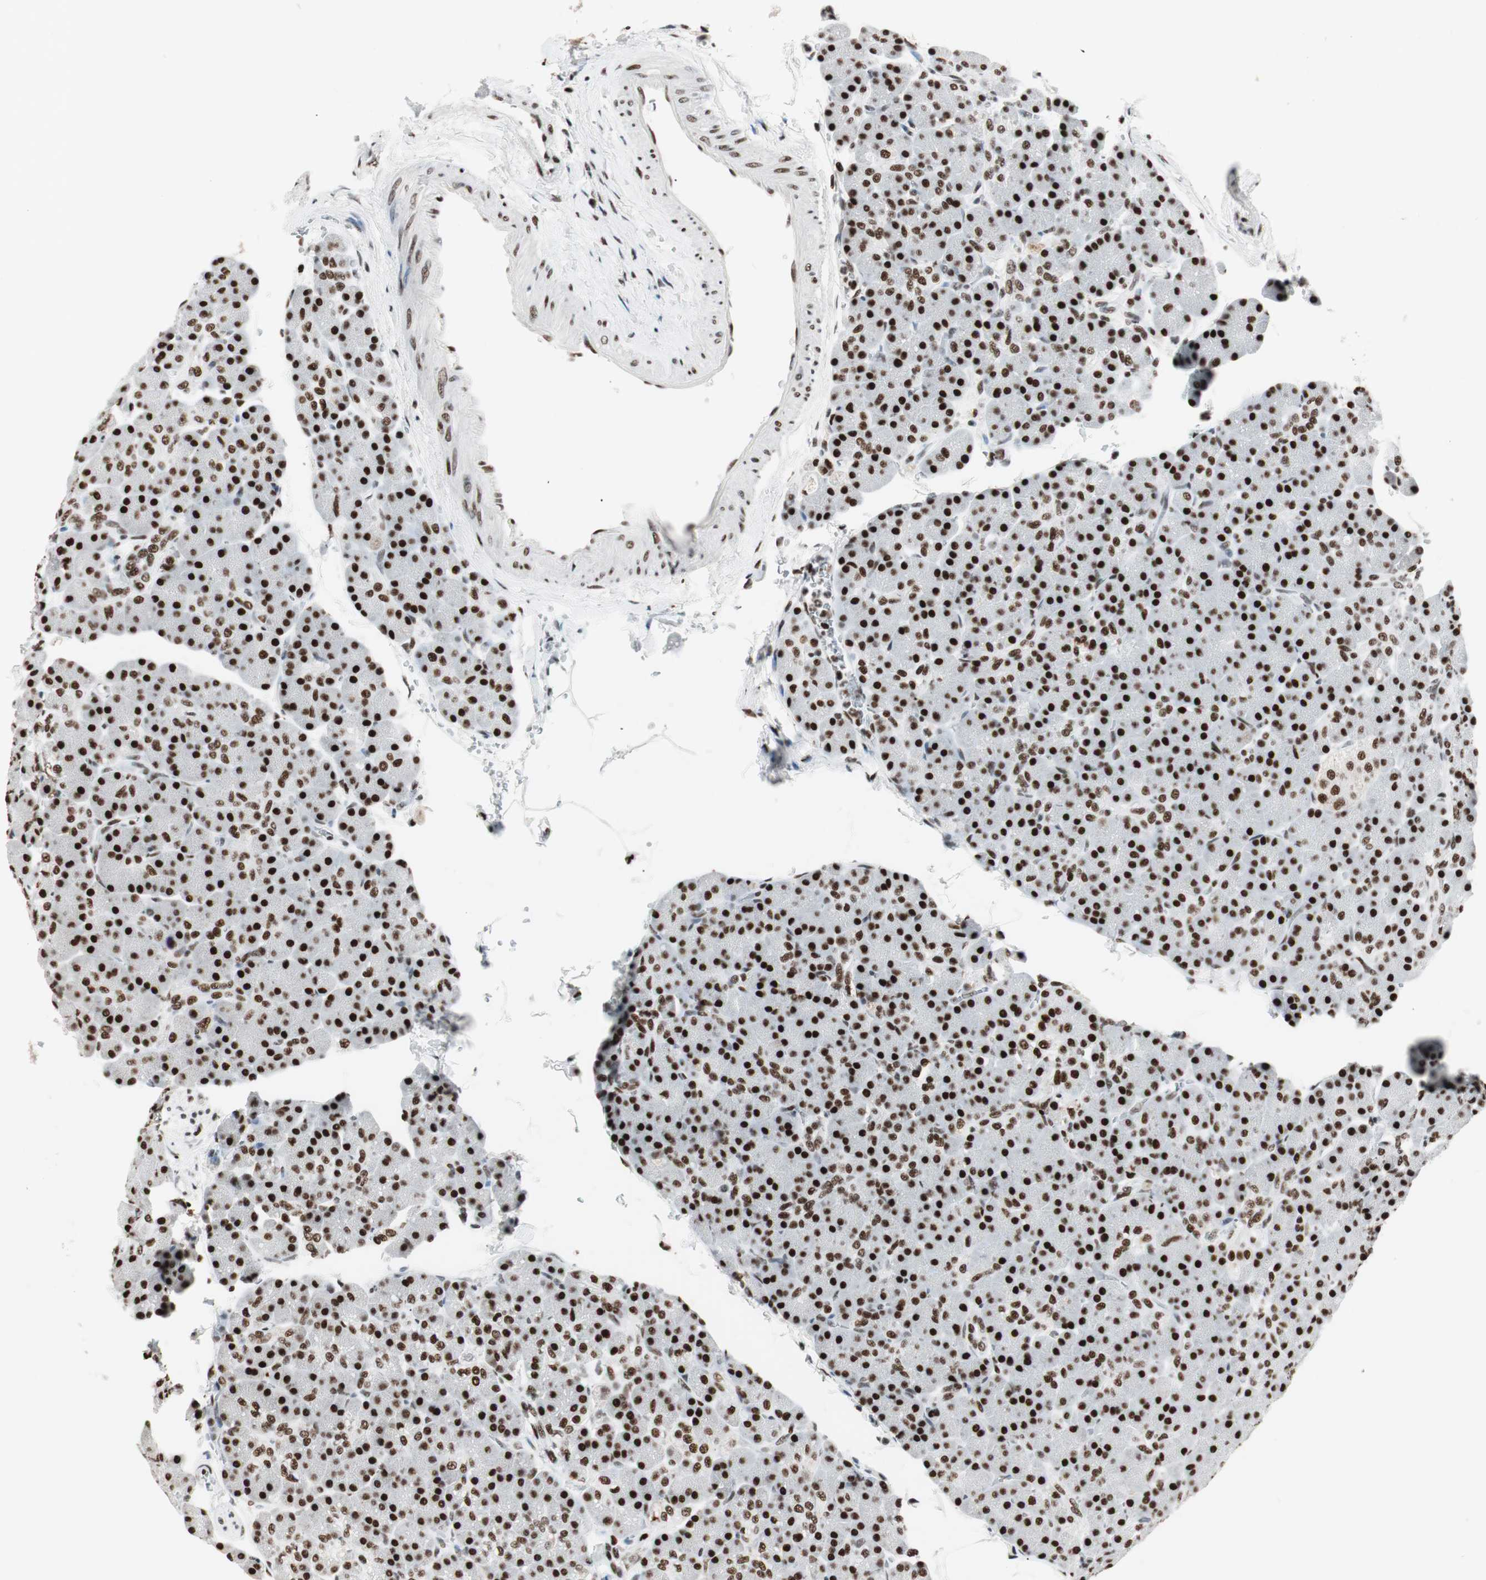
{"staining": {"intensity": "strong", "quantity": ">75%", "location": "nuclear"}, "tissue": "pancreas", "cell_type": "Exocrine glandular cells", "image_type": "normal", "snomed": [{"axis": "morphology", "description": "Normal tissue, NOS"}, {"axis": "topography", "description": "Pancreas"}], "caption": "Pancreas stained with immunohistochemistry exhibits strong nuclear expression in about >75% of exocrine glandular cells. Nuclei are stained in blue.", "gene": "PSME3", "patient": {"sex": "female", "age": 43}}